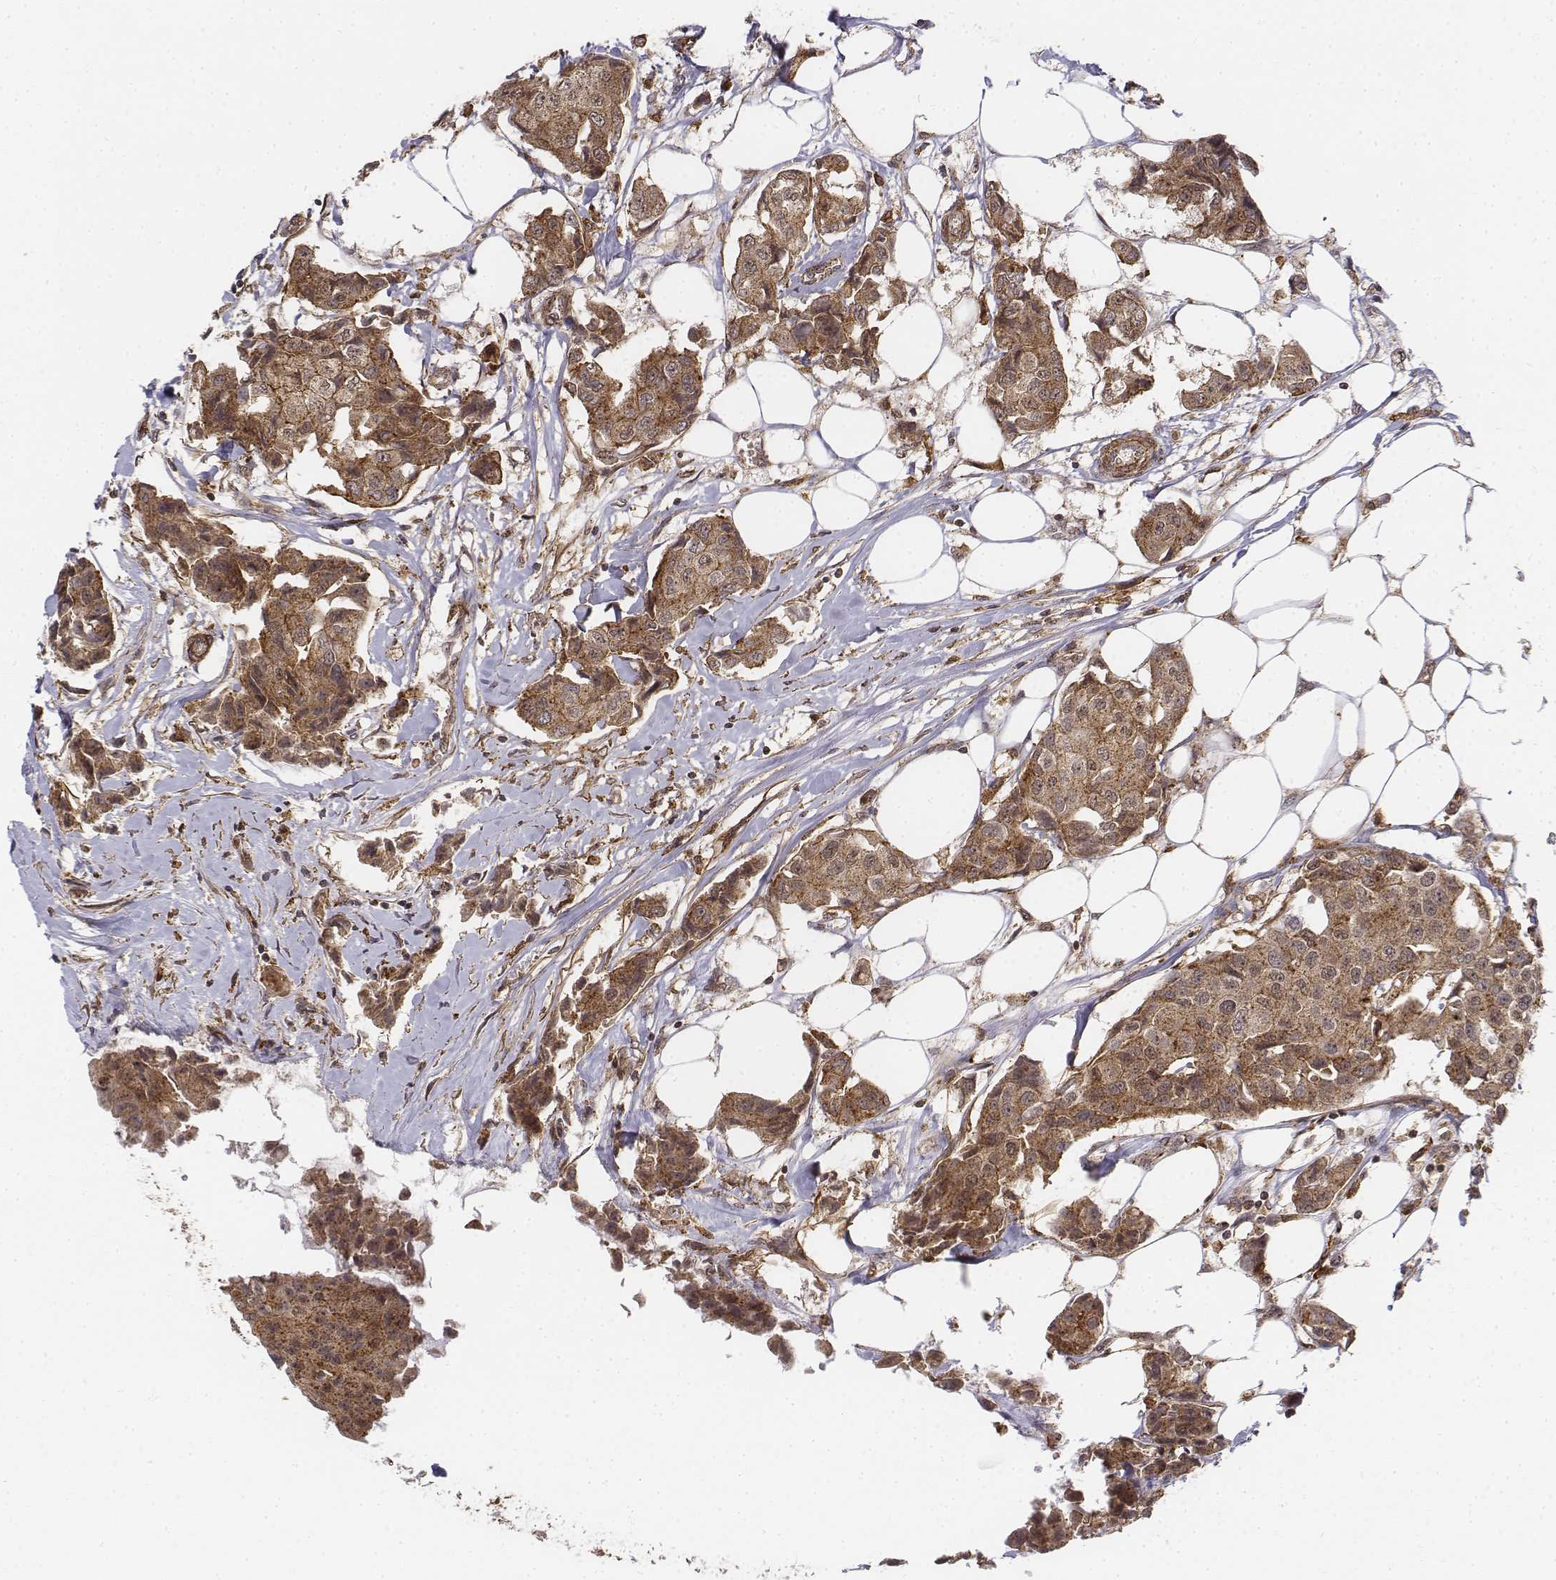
{"staining": {"intensity": "moderate", "quantity": ">75%", "location": "cytoplasmic/membranous"}, "tissue": "breast cancer", "cell_type": "Tumor cells", "image_type": "cancer", "snomed": [{"axis": "morphology", "description": "Duct carcinoma"}, {"axis": "topography", "description": "Breast"}, {"axis": "topography", "description": "Lymph node"}], "caption": "An image showing moderate cytoplasmic/membranous staining in approximately >75% of tumor cells in breast cancer, as visualized by brown immunohistochemical staining.", "gene": "ZFYVE19", "patient": {"sex": "female", "age": 80}}